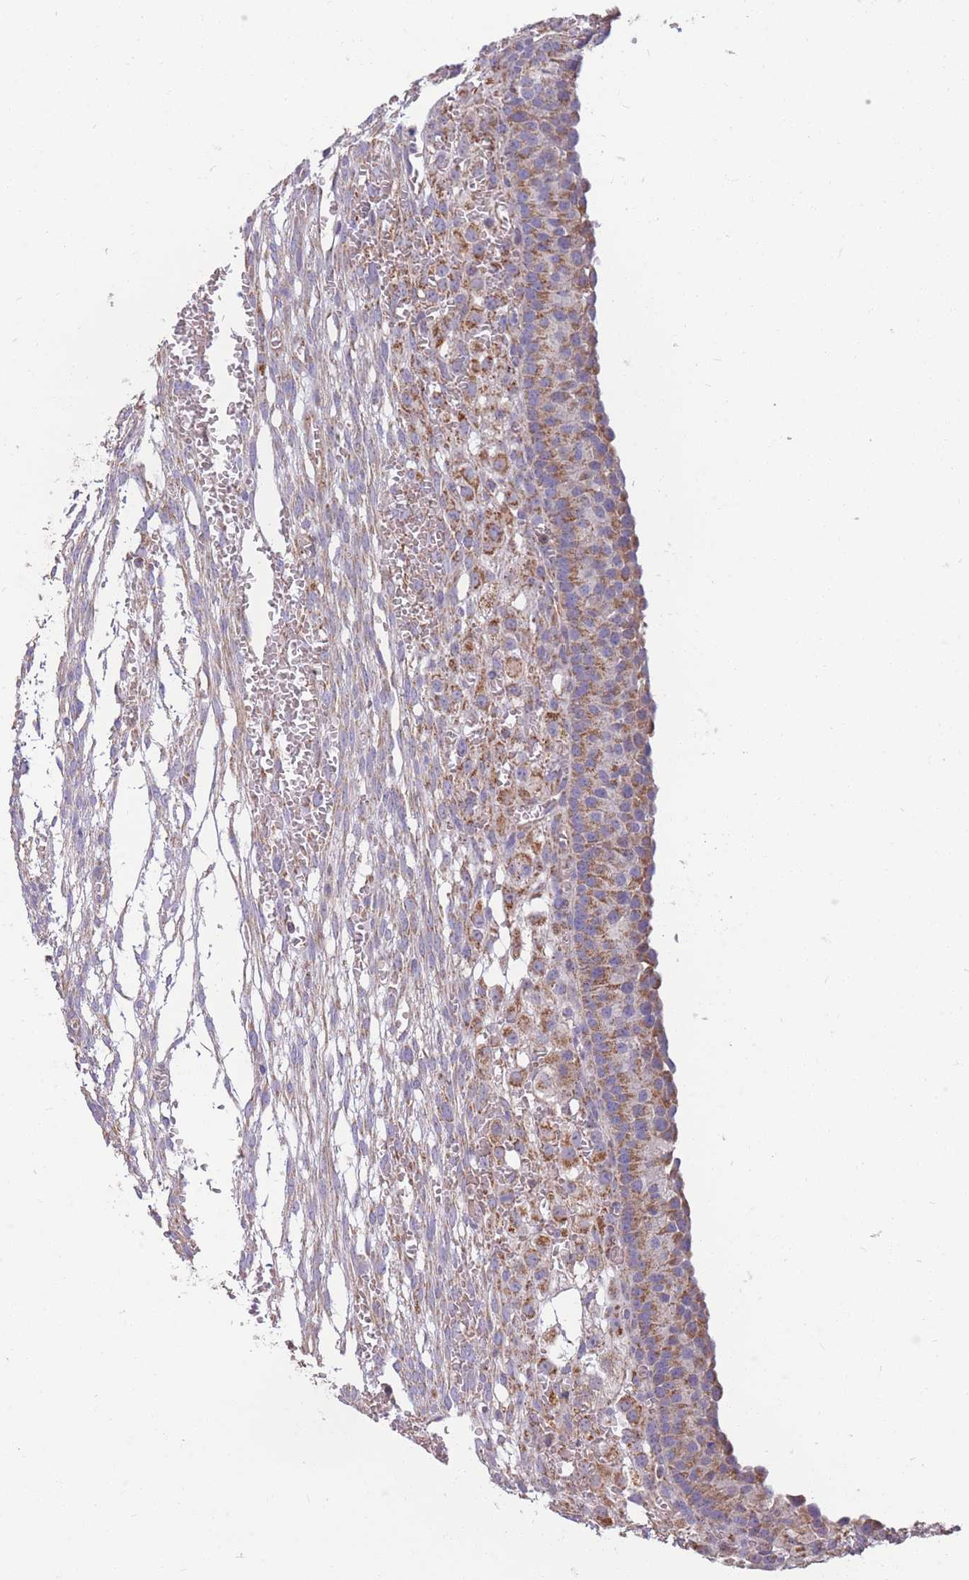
{"staining": {"intensity": "negative", "quantity": "none", "location": "none"}, "tissue": "ovary", "cell_type": "Follicle cells", "image_type": "normal", "snomed": [{"axis": "morphology", "description": "Normal tissue, NOS"}, {"axis": "topography", "description": "Ovary"}], "caption": "Ovary stained for a protein using immunohistochemistry demonstrates no positivity follicle cells.", "gene": "MRPS9", "patient": {"sex": "female", "age": 39}}